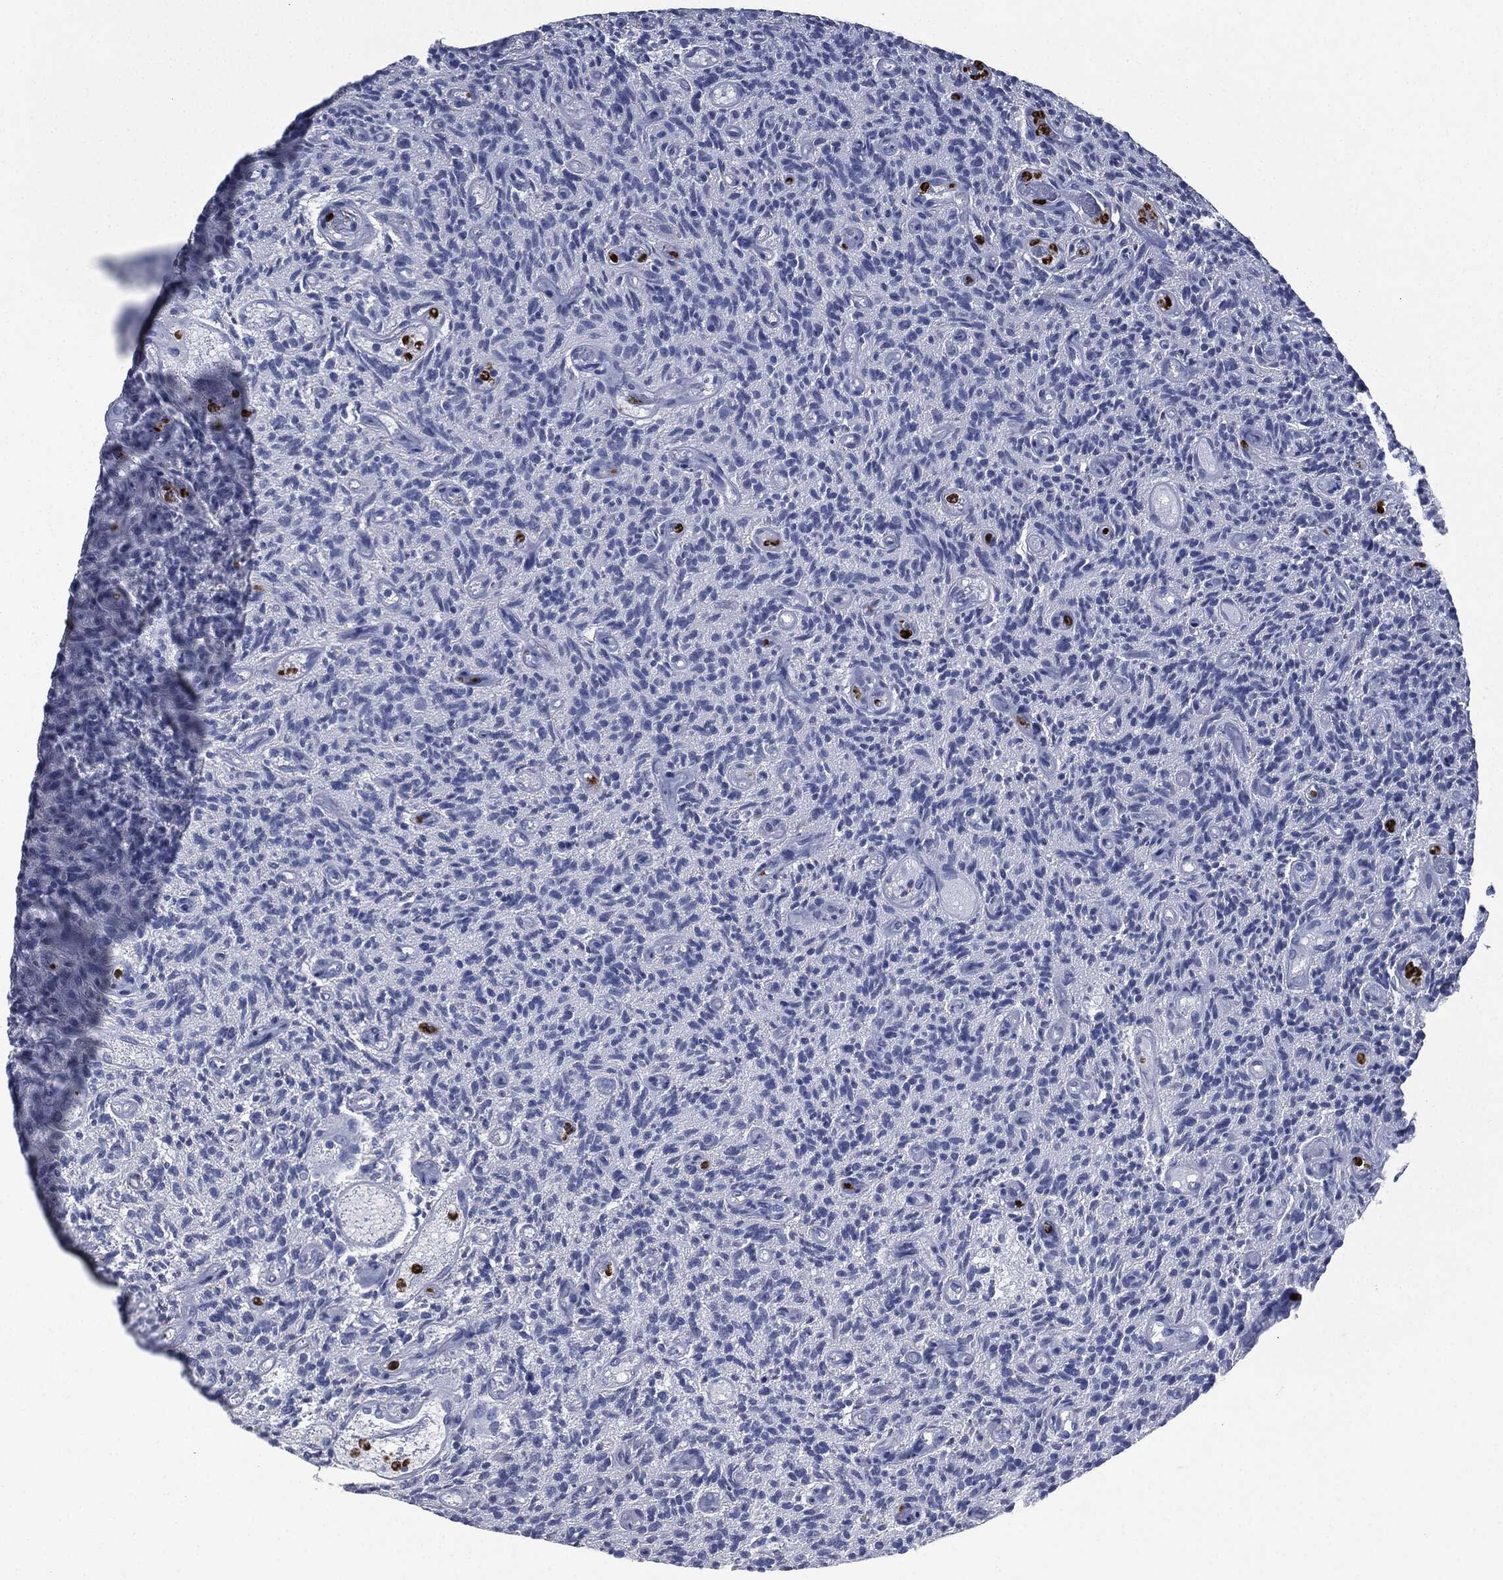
{"staining": {"intensity": "negative", "quantity": "none", "location": "none"}, "tissue": "glioma", "cell_type": "Tumor cells", "image_type": "cancer", "snomed": [{"axis": "morphology", "description": "Glioma, malignant, High grade"}, {"axis": "topography", "description": "Brain"}], "caption": "Immunohistochemical staining of human malignant high-grade glioma reveals no significant positivity in tumor cells.", "gene": "CEACAM8", "patient": {"sex": "male", "age": 64}}